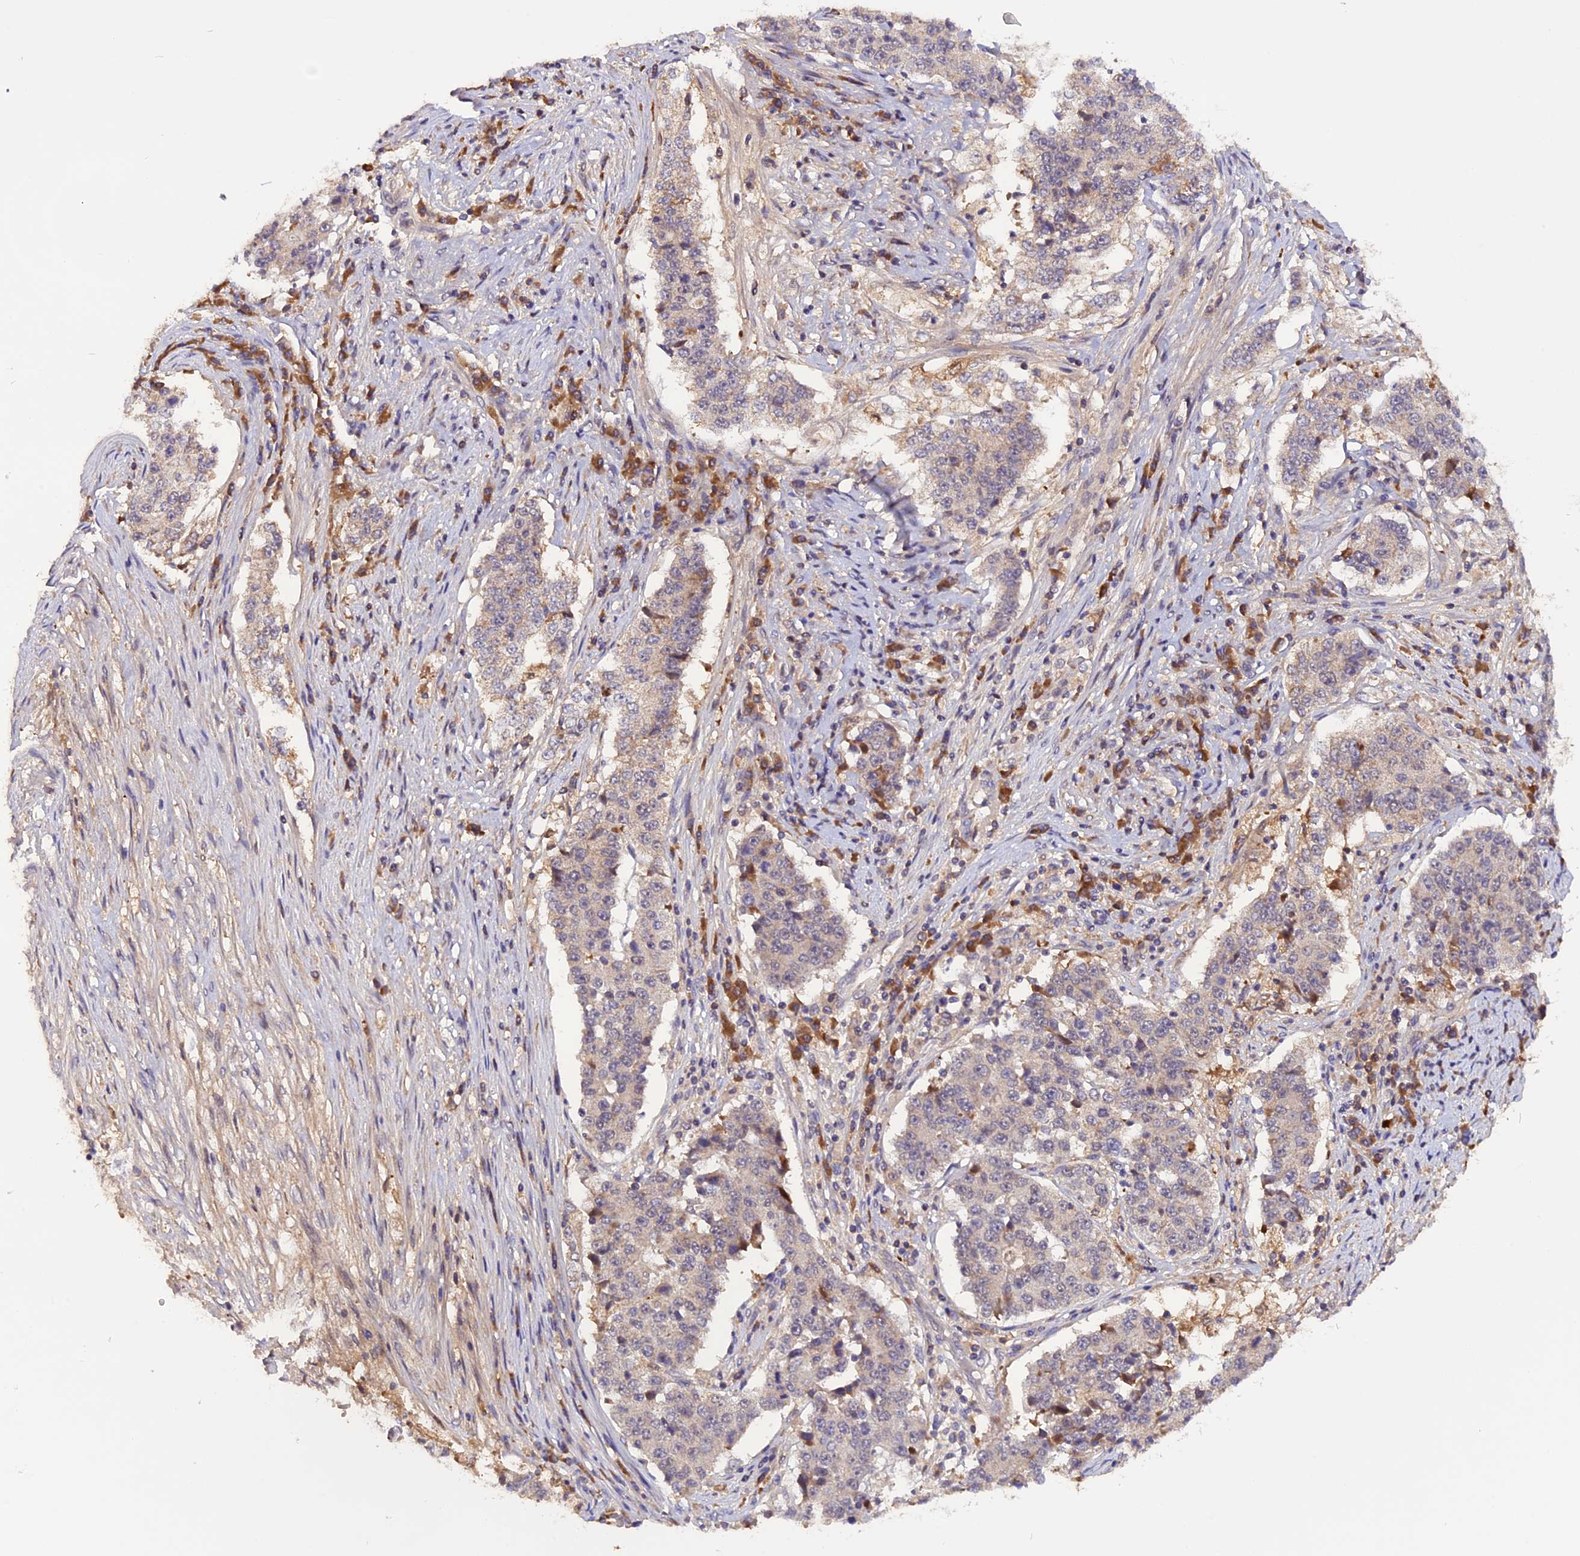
{"staining": {"intensity": "moderate", "quantity": "<25%", "location": "cytoplasmic/membranous"}, "tissue": "stomach cancer", "cell_type": "Tumor cells", "image_type": "cancer", "snomed": [{"axis": "morphology", "description": "Adenocarcinoma, NOS"}, {"axis": "topography", "description": "Stomach"}], "caption": "DAB (3,3'-diaminobenzidine) immunohistochemical staining of stomach cancer shows moderate cytoplasmic/membranous protein positivity in approximately <25% of tumor cells. The staining was performed using DAB (3,3'-diaminobenzidine) to visualize the protein expression in brown, while the nuclei were stained in blue with hematoxylin (Magnification: 20x).", "gene": "MARK4", "patient": {"sex": "male", "age": 59}}